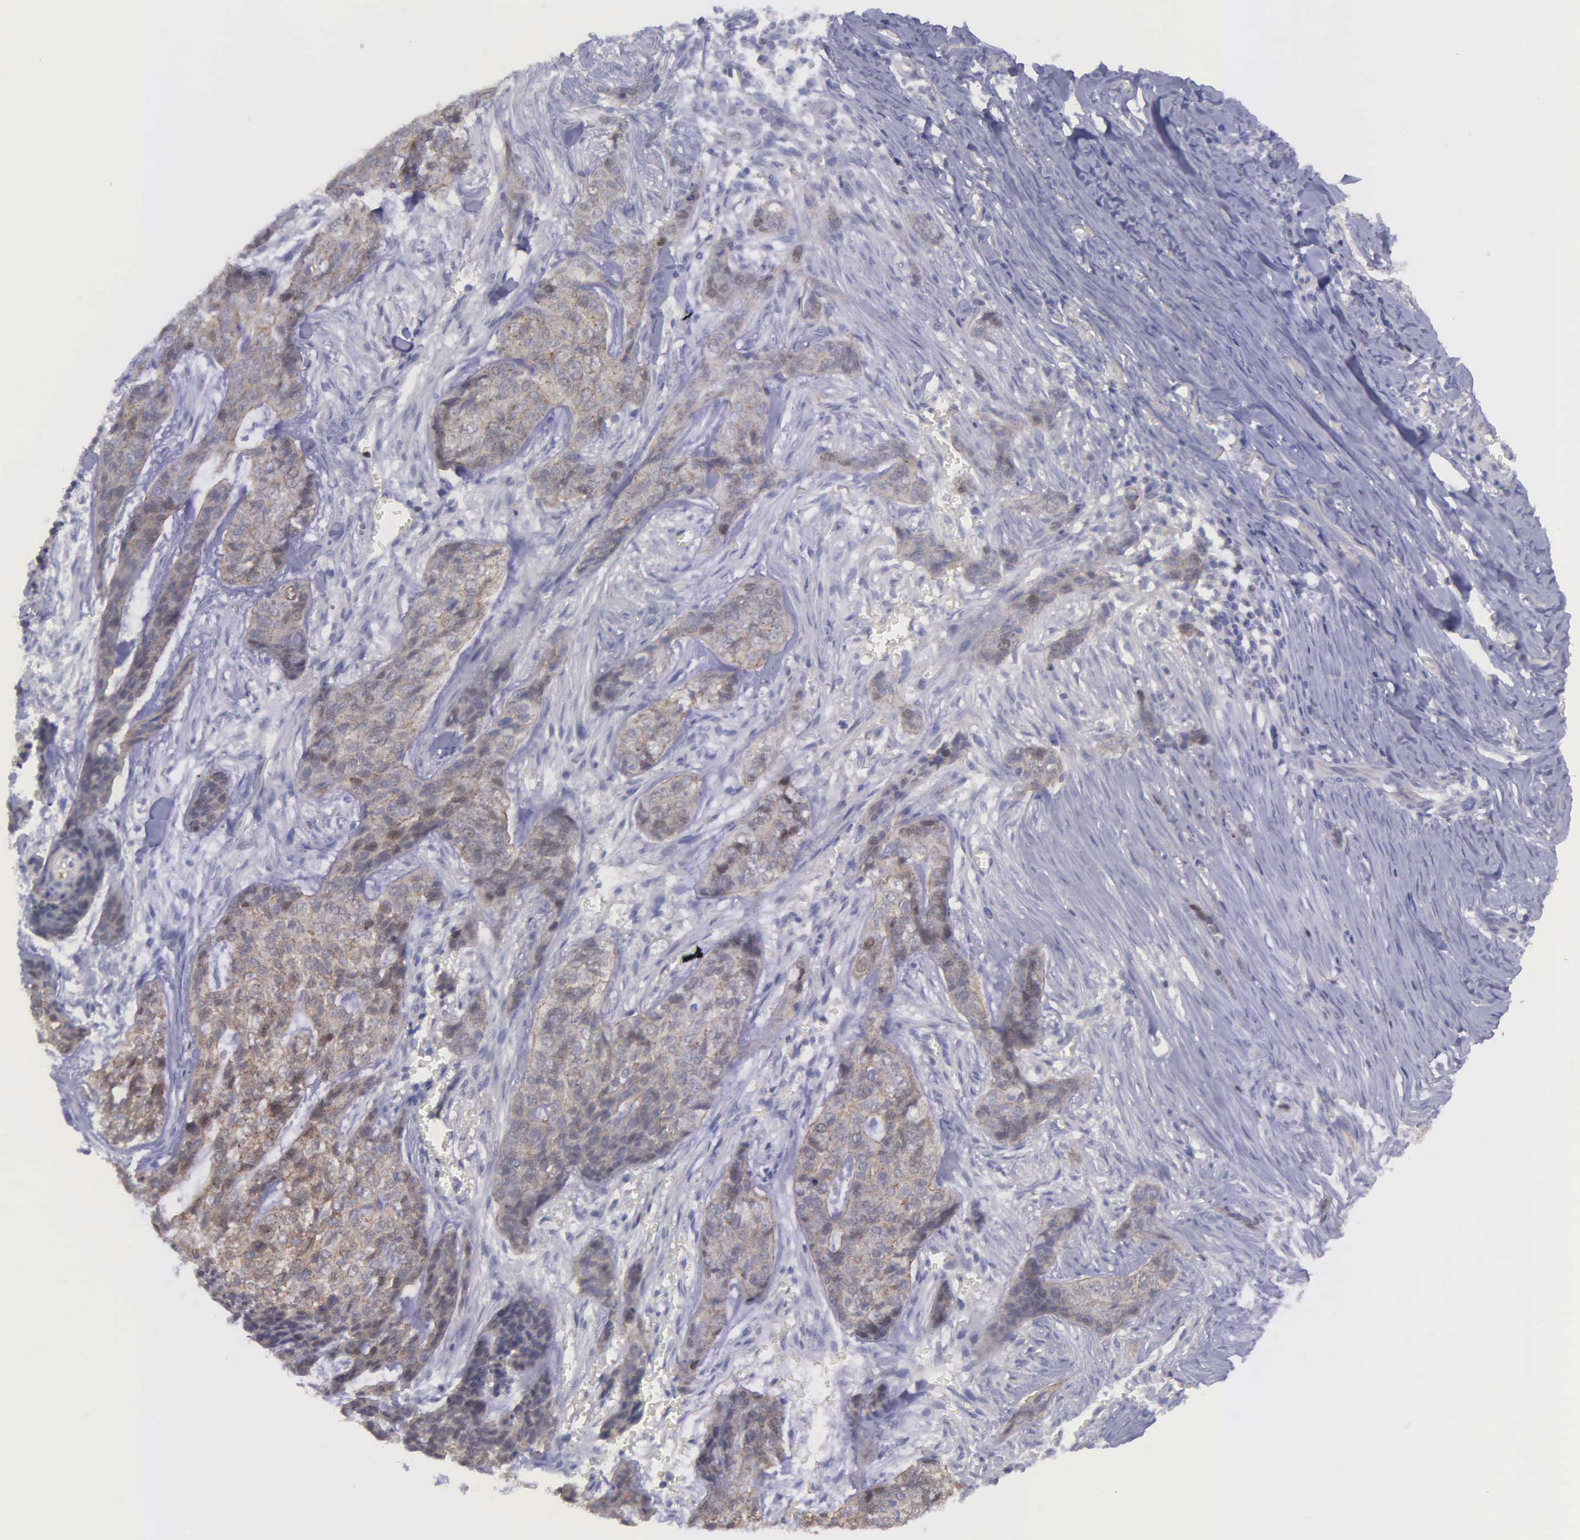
{"staining": {"intensity": "weak", "quantity": "25%-75%", "location": "nuclear"}, "tissue": "skin cancer", "cell_type": "Tumor cells", "image_type": "cancer", "snomed": [{"axis": "morphology", "description": "Normal tissue, NOS"}, {"axis": "morphology", "description": "Basal cell carcinoma"}, {"axis": "topography", "description": "Skin"}], "caption": "Skin cancer stained with immunohistochemistry (IHC) reveals weak nuclear expression in about 25%-75% of tumor cells. The protein is shown in brown color, while the nuclei are stained blue.", "gene": "MICAL3", "patient": {"sex": "female", "age": 65}}